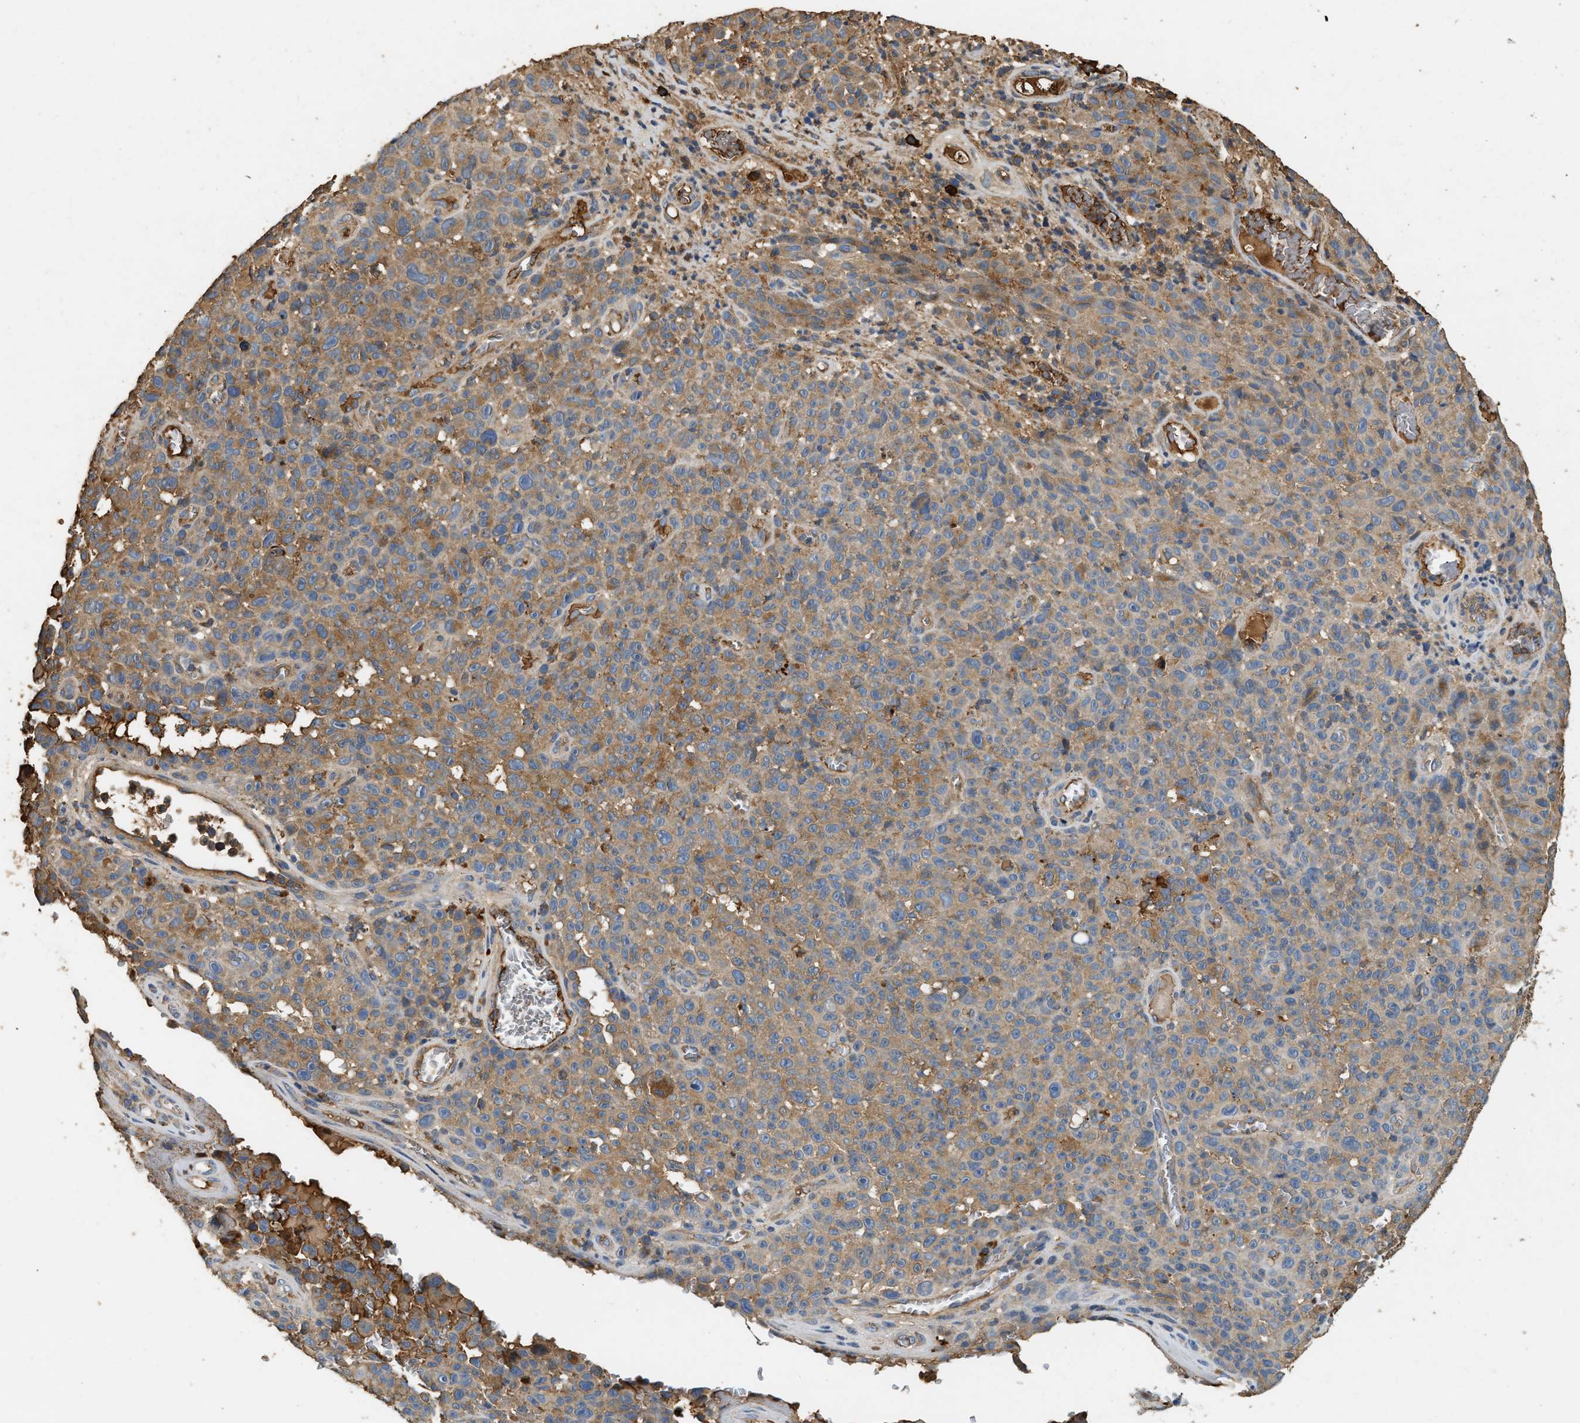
{"staining": {"intensity": "moderate", "quantity": ">75%", "location": "cytoplasmic/membranous"}, "tissue": "melanoma", "cell_type": "Tumor cells", "image_type": "cancer", "snomed": [{"axis": "morphology", "description": "Malignant melanoma, NOS"}, {"axis": "topography", "description": "Skin"}], "caption": "Human melanoma stained with a protein marker displays moderate staining in tumor cells.", "gene": "TMEM268", "patient": {"sex": "female", "age": 82}}